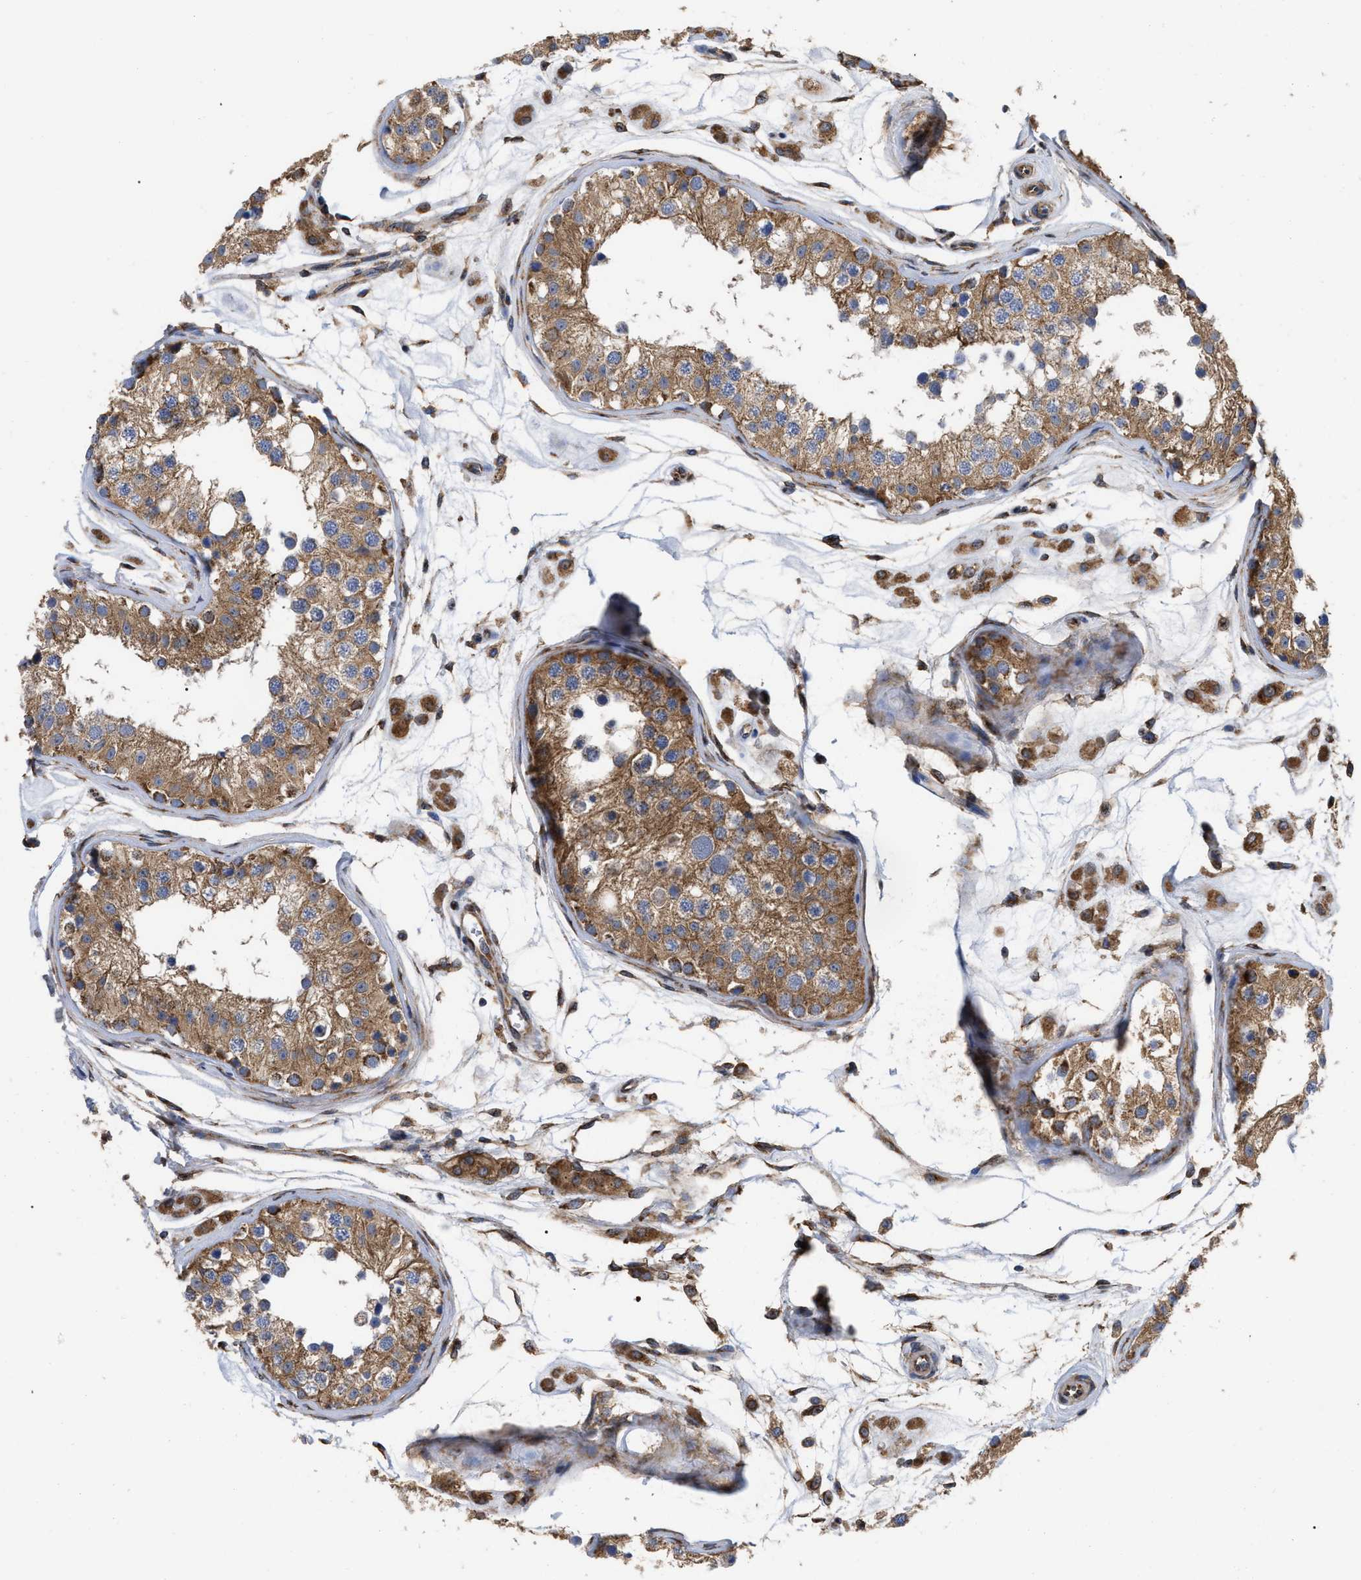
{"staining": {"intensity": "moderate", "quantity": ">75%", "location": "cytoplasmic/membranous"}, "tissue": "testis", "cell_type": "Cells in seminiferous ducts", "image_type": "normal", "snomed": [{"axis": "morphology", "description": "Normal tissue, NOS"}, {"axis": "morphology", "description": "Adenocarcinoma, metastatic, NOS"}, {"axis": "topography", "description": "Testis"}], "caption": "Protein staining displays moderate cytoplasmic/membranous expression in approximately >75% of cells in seminiferous ducts in benign testis.", "gene": "FAM120A", "patient": {"sex": "male", "age": 26}}